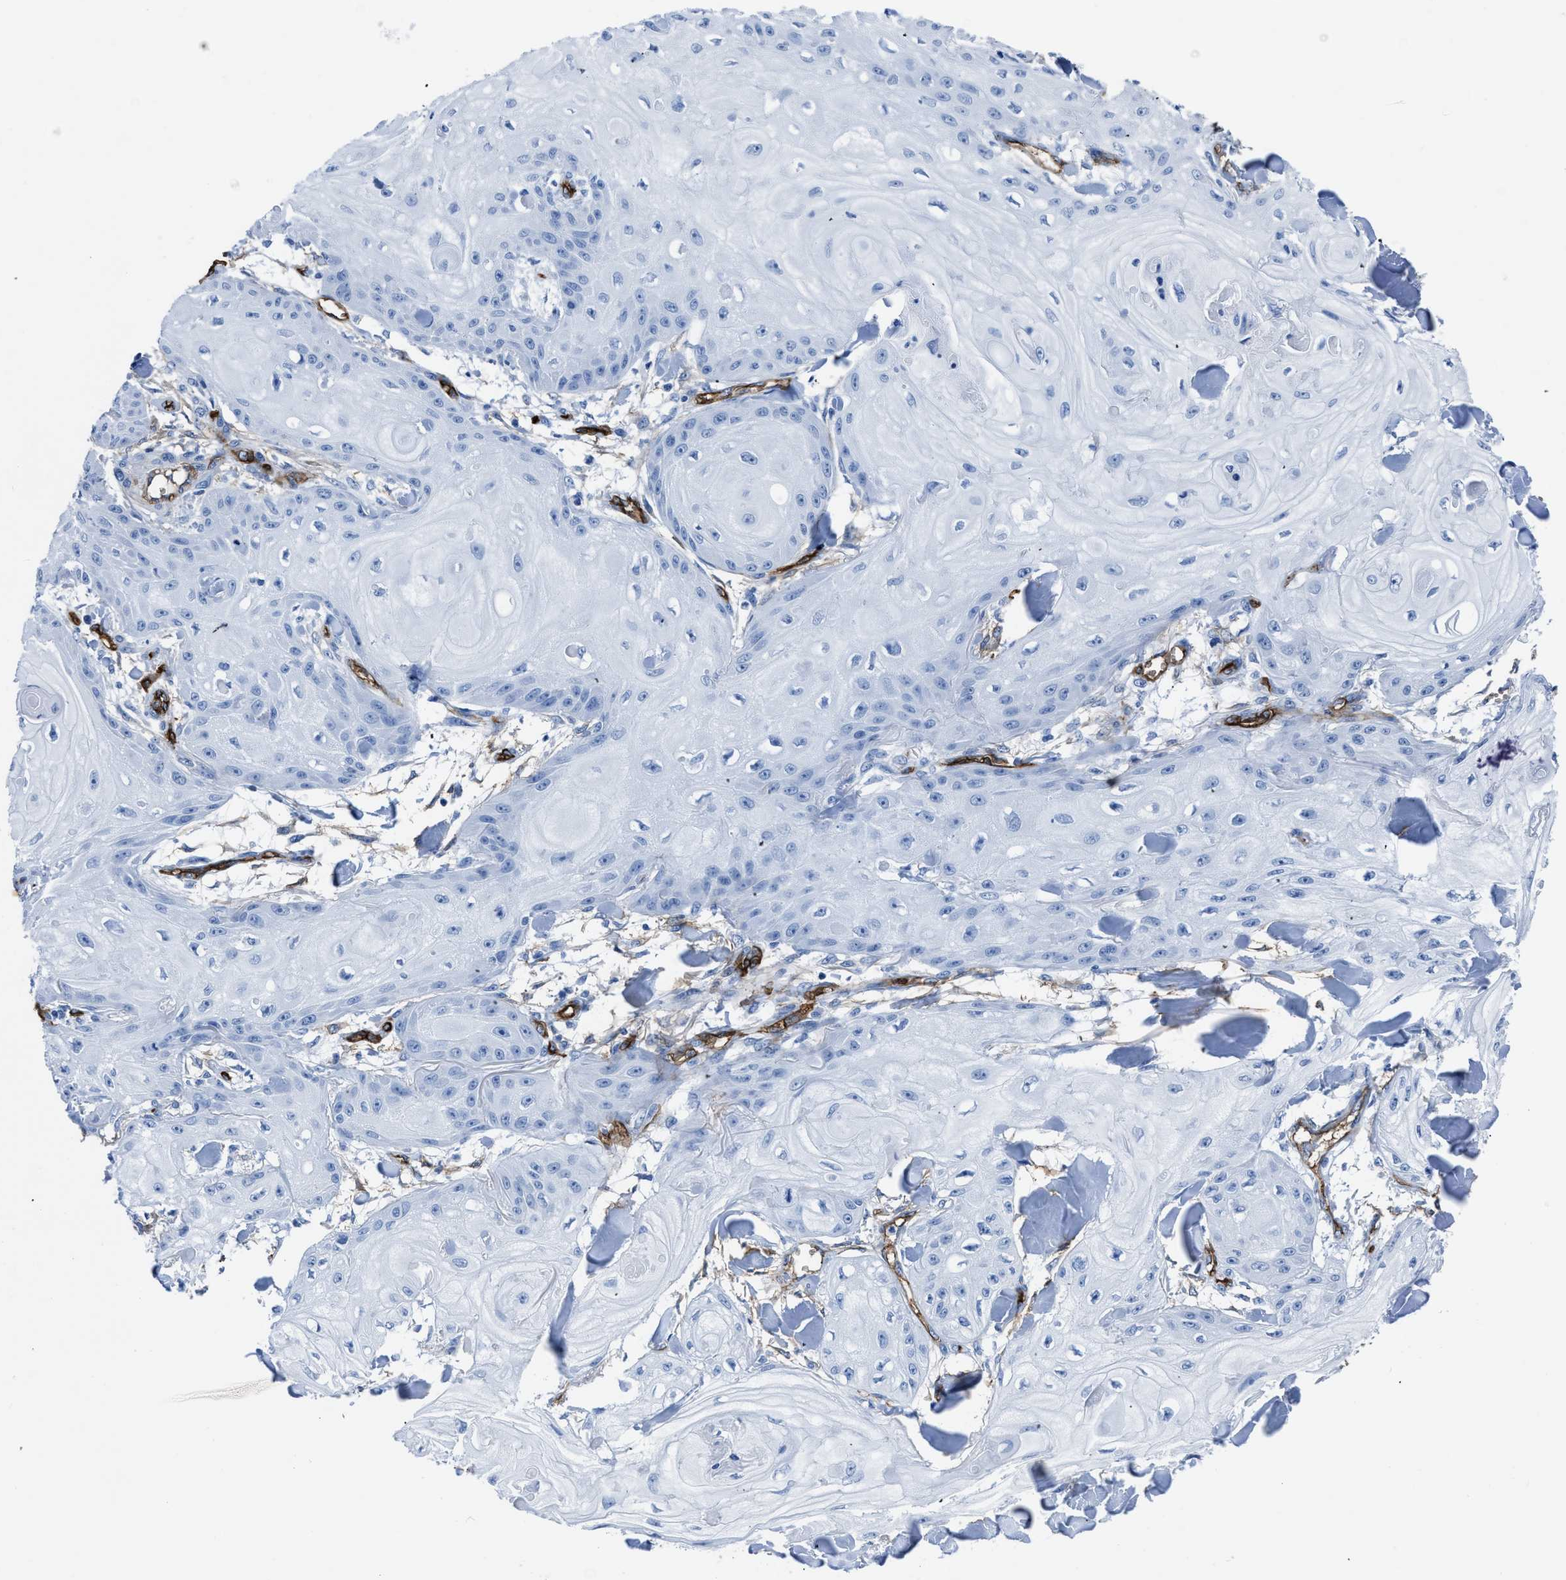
{"staining": {"intensity": "negative", "quantity": "none", "location": "none"}, "tissue": "skin cancer", "cell_type": "Tumor cells", "image_type": "cancer", "snomed": [{"axis": "morphology", "description": "Squamous cell carcinoma, NOS"}, {"axis": "topography", "description": "Skin"}], "caption": "Tumor cells are negative for brown protein staining in skin squamous cell carcinoma.", "gene": "AQP1", "patient": {"sex": "male", "age": 74}}